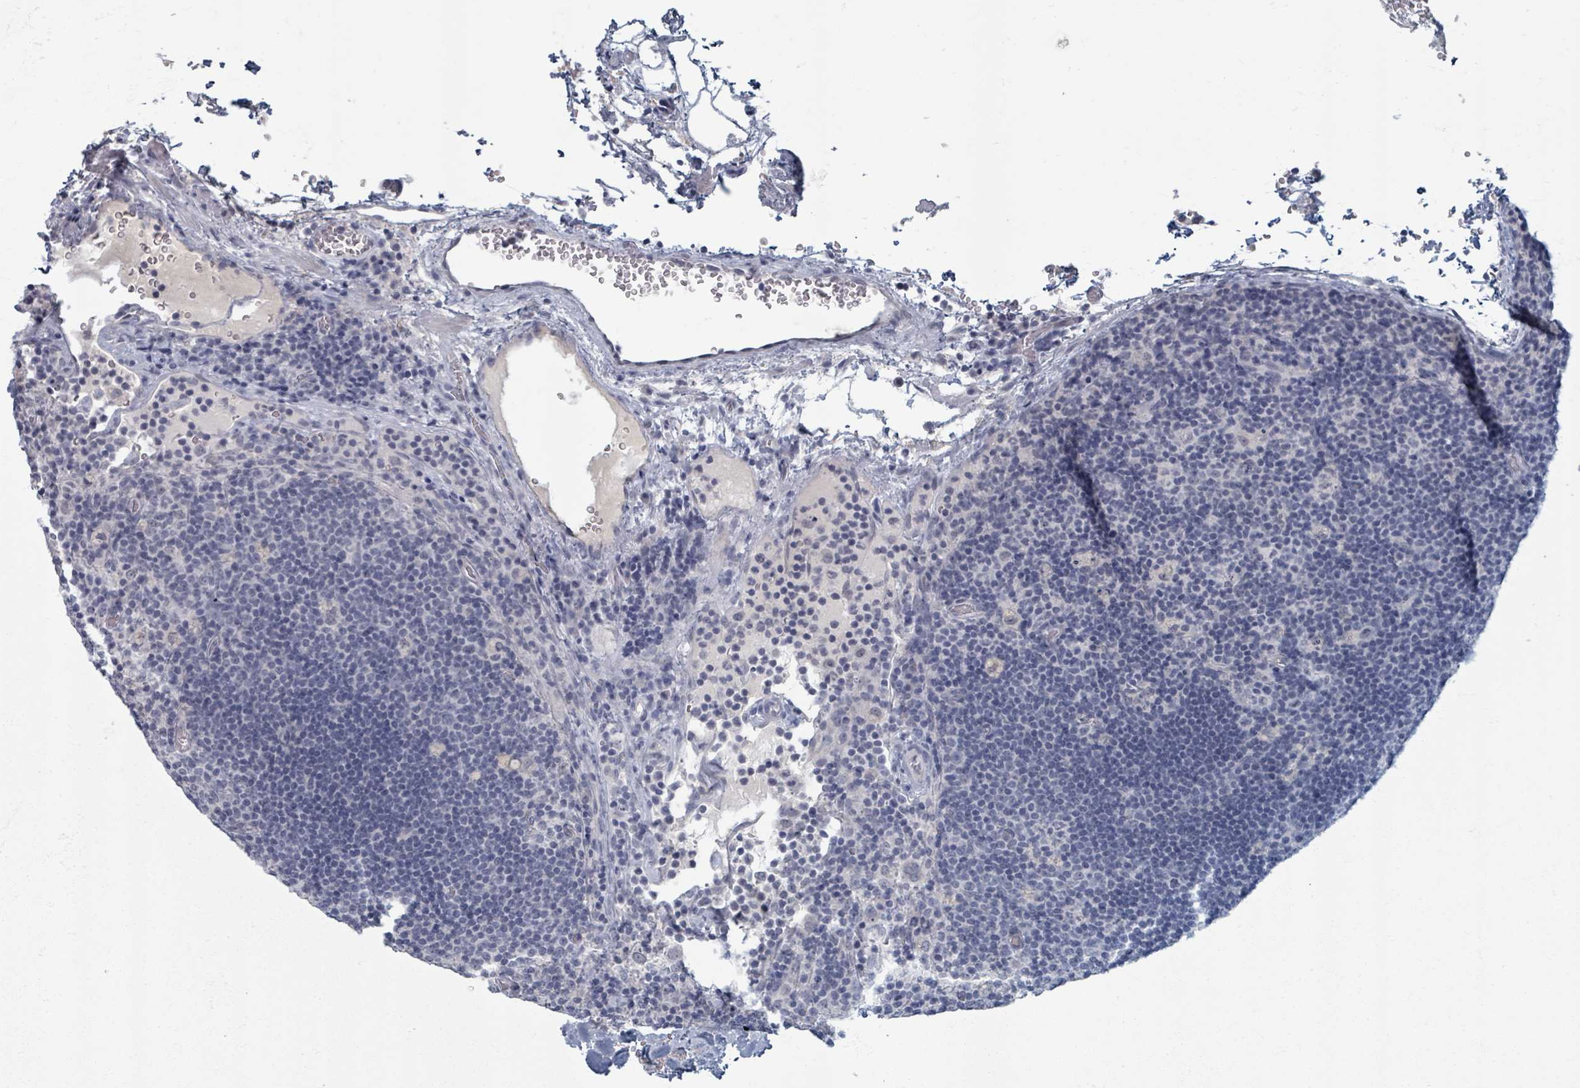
{"staining": {"intensity": "negative", "quantity": "none", "location": "none"}, "tissue": "lymph node", "cell_type": "Non-germinal center cells", "image_type": "normal", "snomed": [{"axis": "morphology", "description": "Normal tissue, NOS"}, {"axis": "topography", "description": "Lymph node"}], "caption": "Immunohistochemistry histopathology image of benign lymph node stained for a protein (brown), which reveals no positivity in non-germinal center cells.", "gene": "WNT11", "patient": {"sex": "male", "age": 58}}